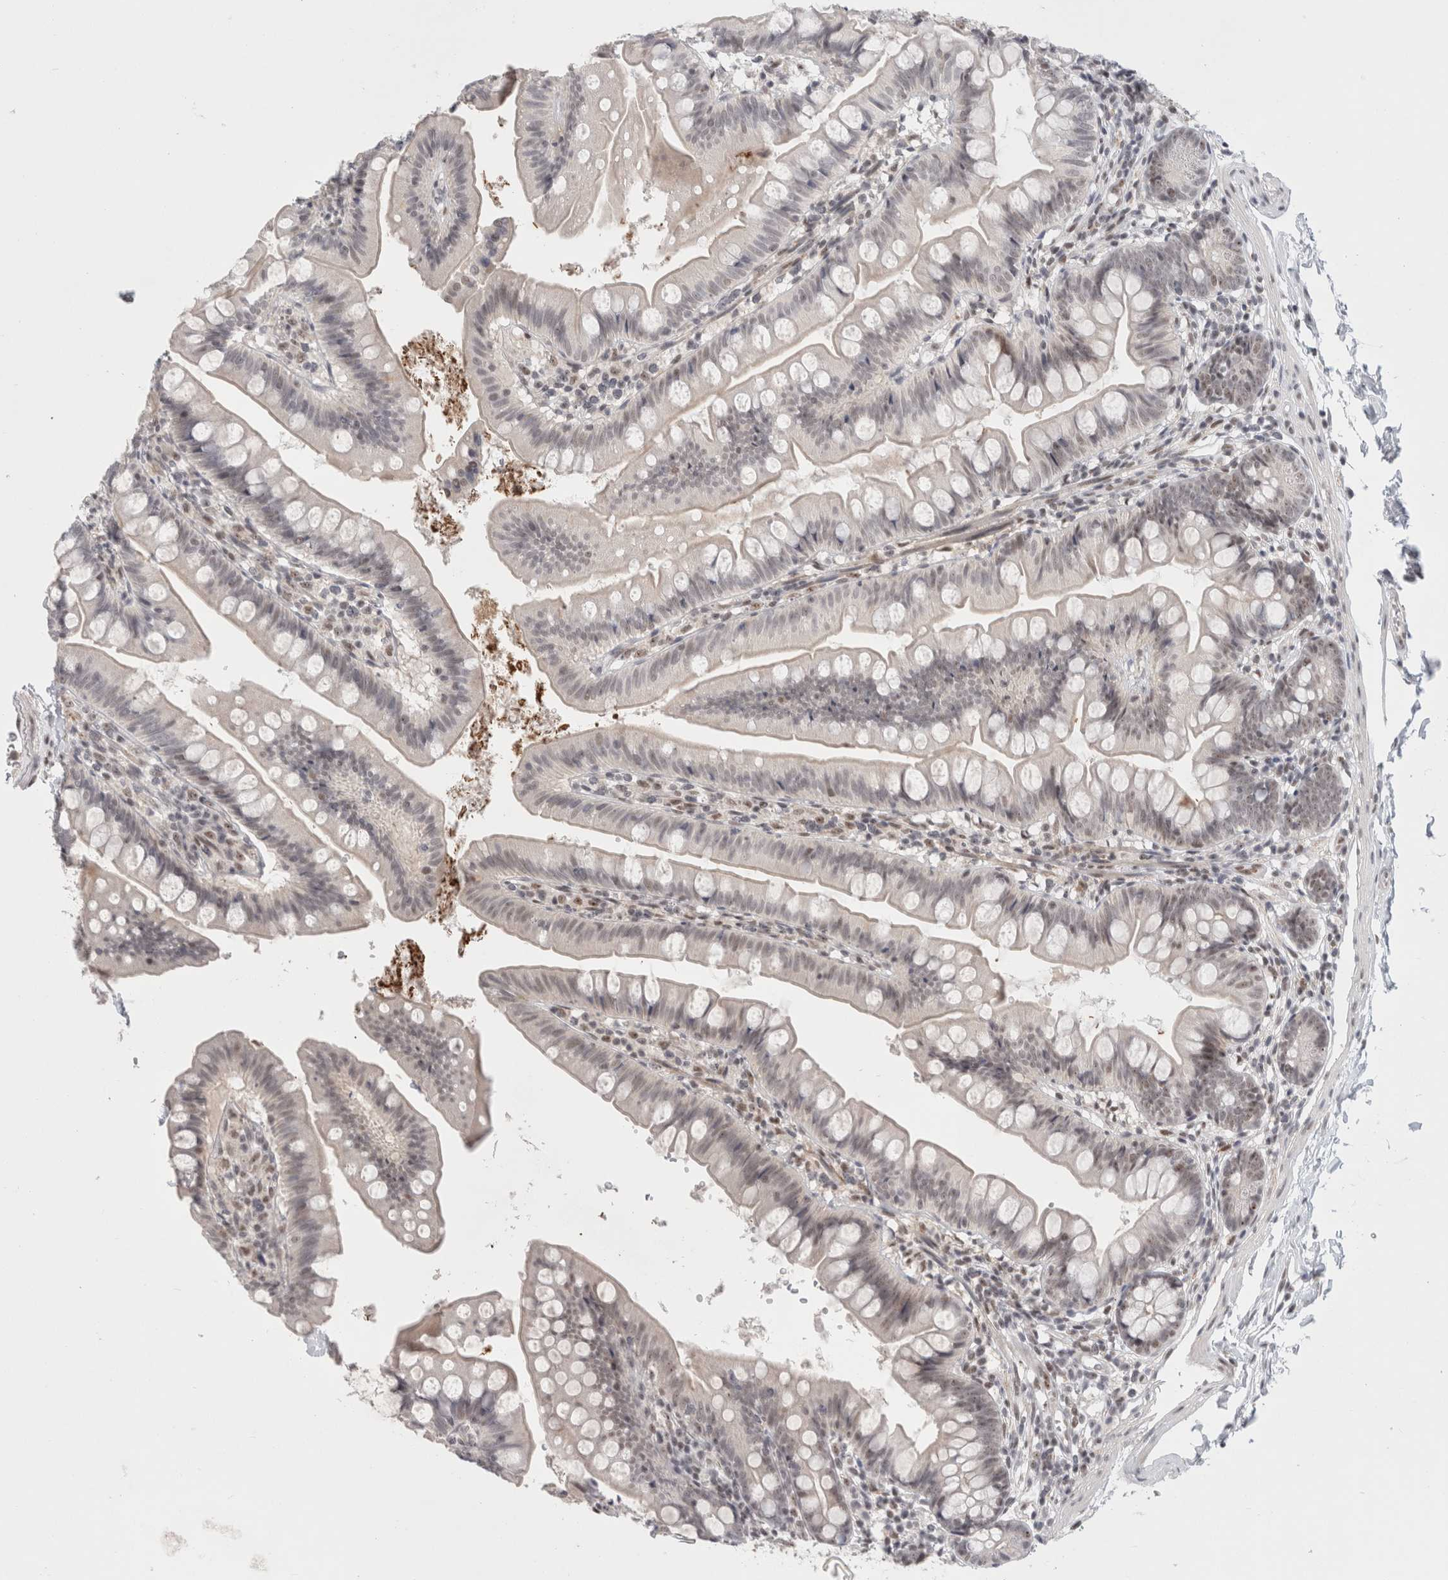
{"staining": {"intensity": "weak", "quantity": "<25%", "location": "nuclear"}, "tissue": "small intestine", "cell_type": "Glandular cells", "image_type": "normal", "snomed": [{"axis": "morphology", "description": "Normal tissue, NOS"}, {"axis": "topography", "description": "Small intestine"}], "caption": "Immunohistochemistry micrograph of benign small intestine: small intestine stained with DAB displays no significant protein staining in glandular cells.", "gene": "SENP6", "patient": {"sex": "male", "age": 7}}